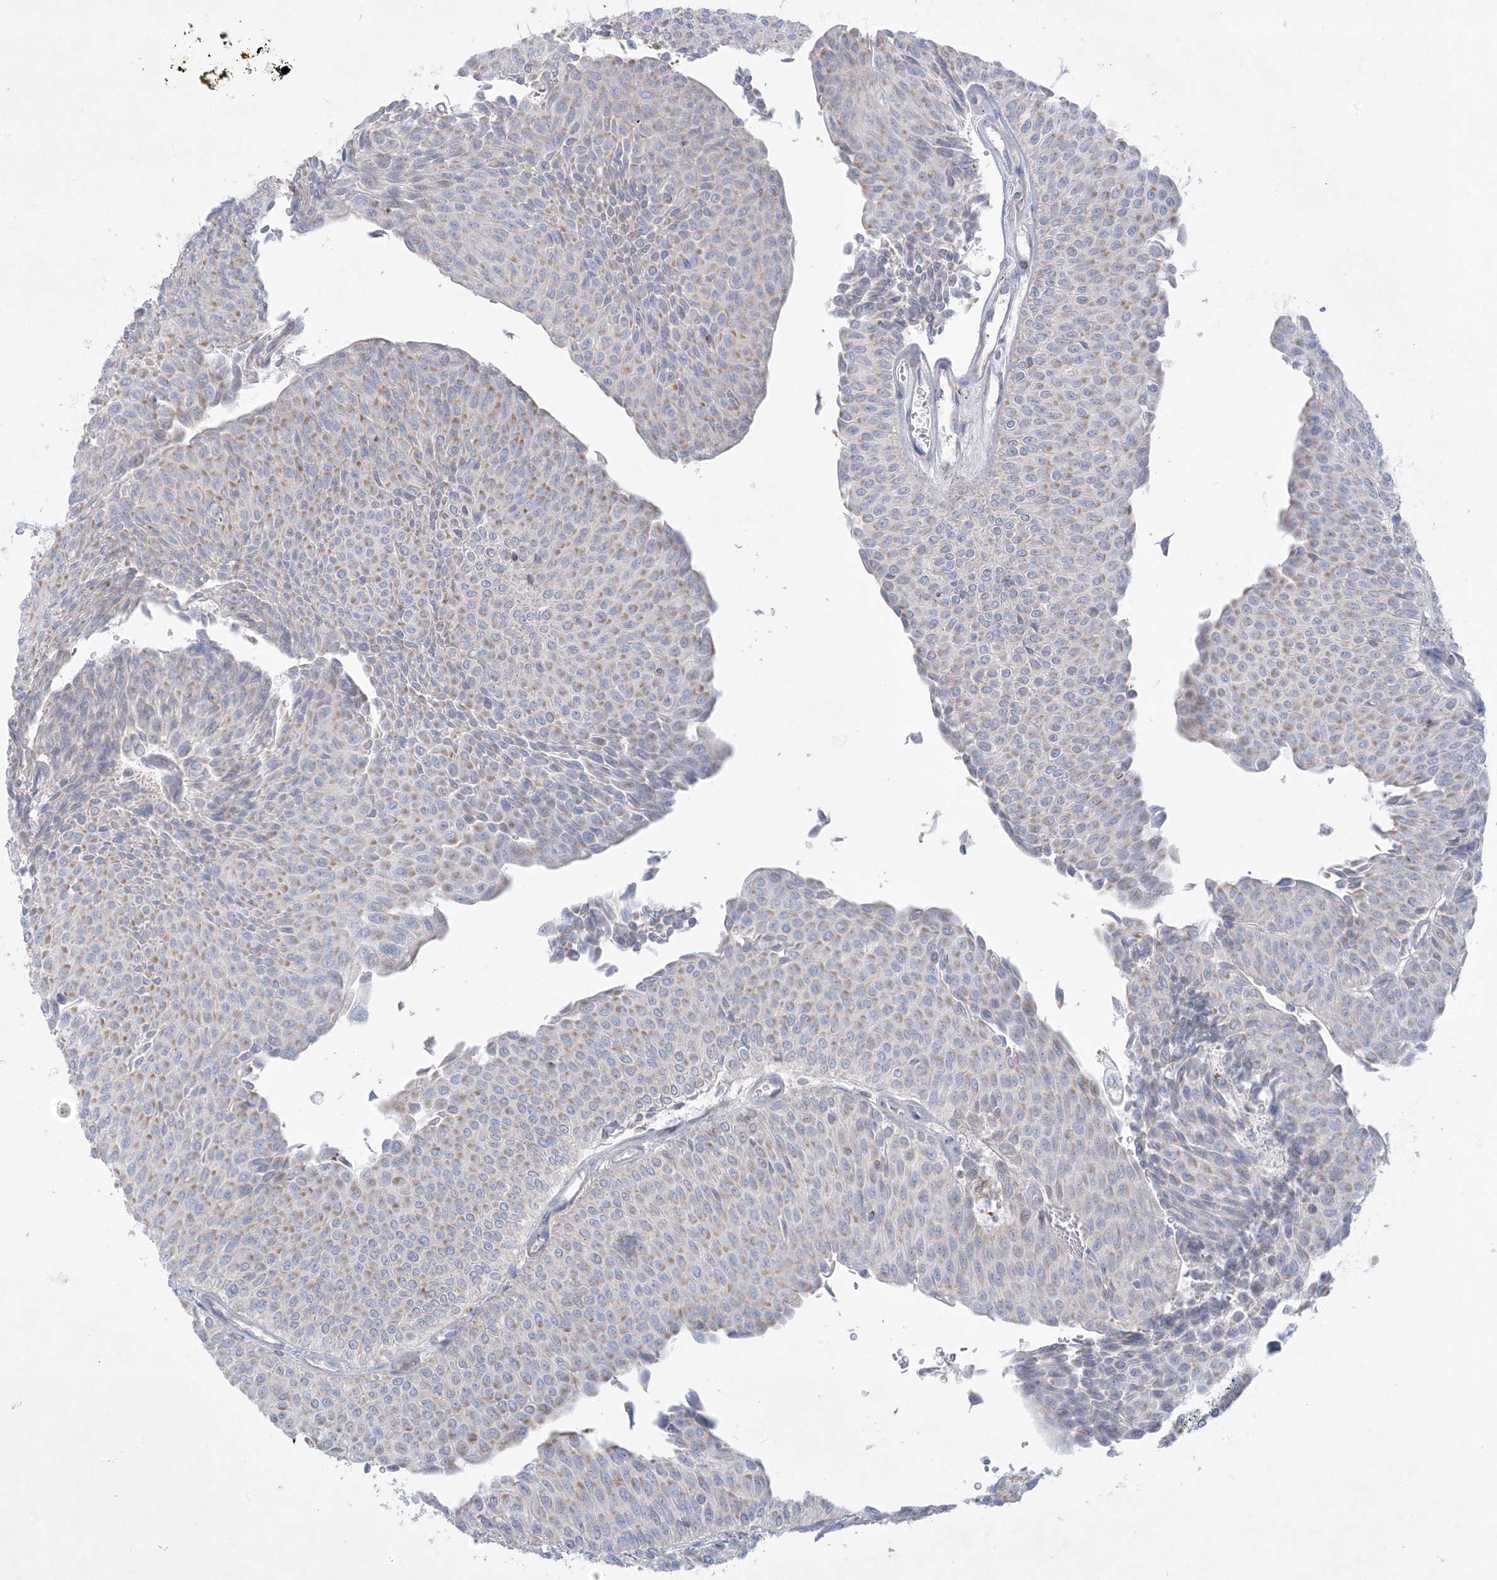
{"staining": {"intensity": "weak", "quantity": ">75%", "location": "cytoplasmic/membranous"}, "tissue": "urothelial cancer", "cell_type": "Tumor cells", "image_type": "cancer", "snomed": [{"axis": "morphology", "description": "Urothelial carcinoma, Low grade"}, {"axis": "topography", "description": "Urinary bladder"}], "caption": "This image exhibits immunohistochemistry (IHC) staining of urothelial cancer, with low weak cytoplasmic/membranous positivity in about >75% of tumor cells.", "gene": "KCTD6", "patient": {"sex": "male", "age": 78}}